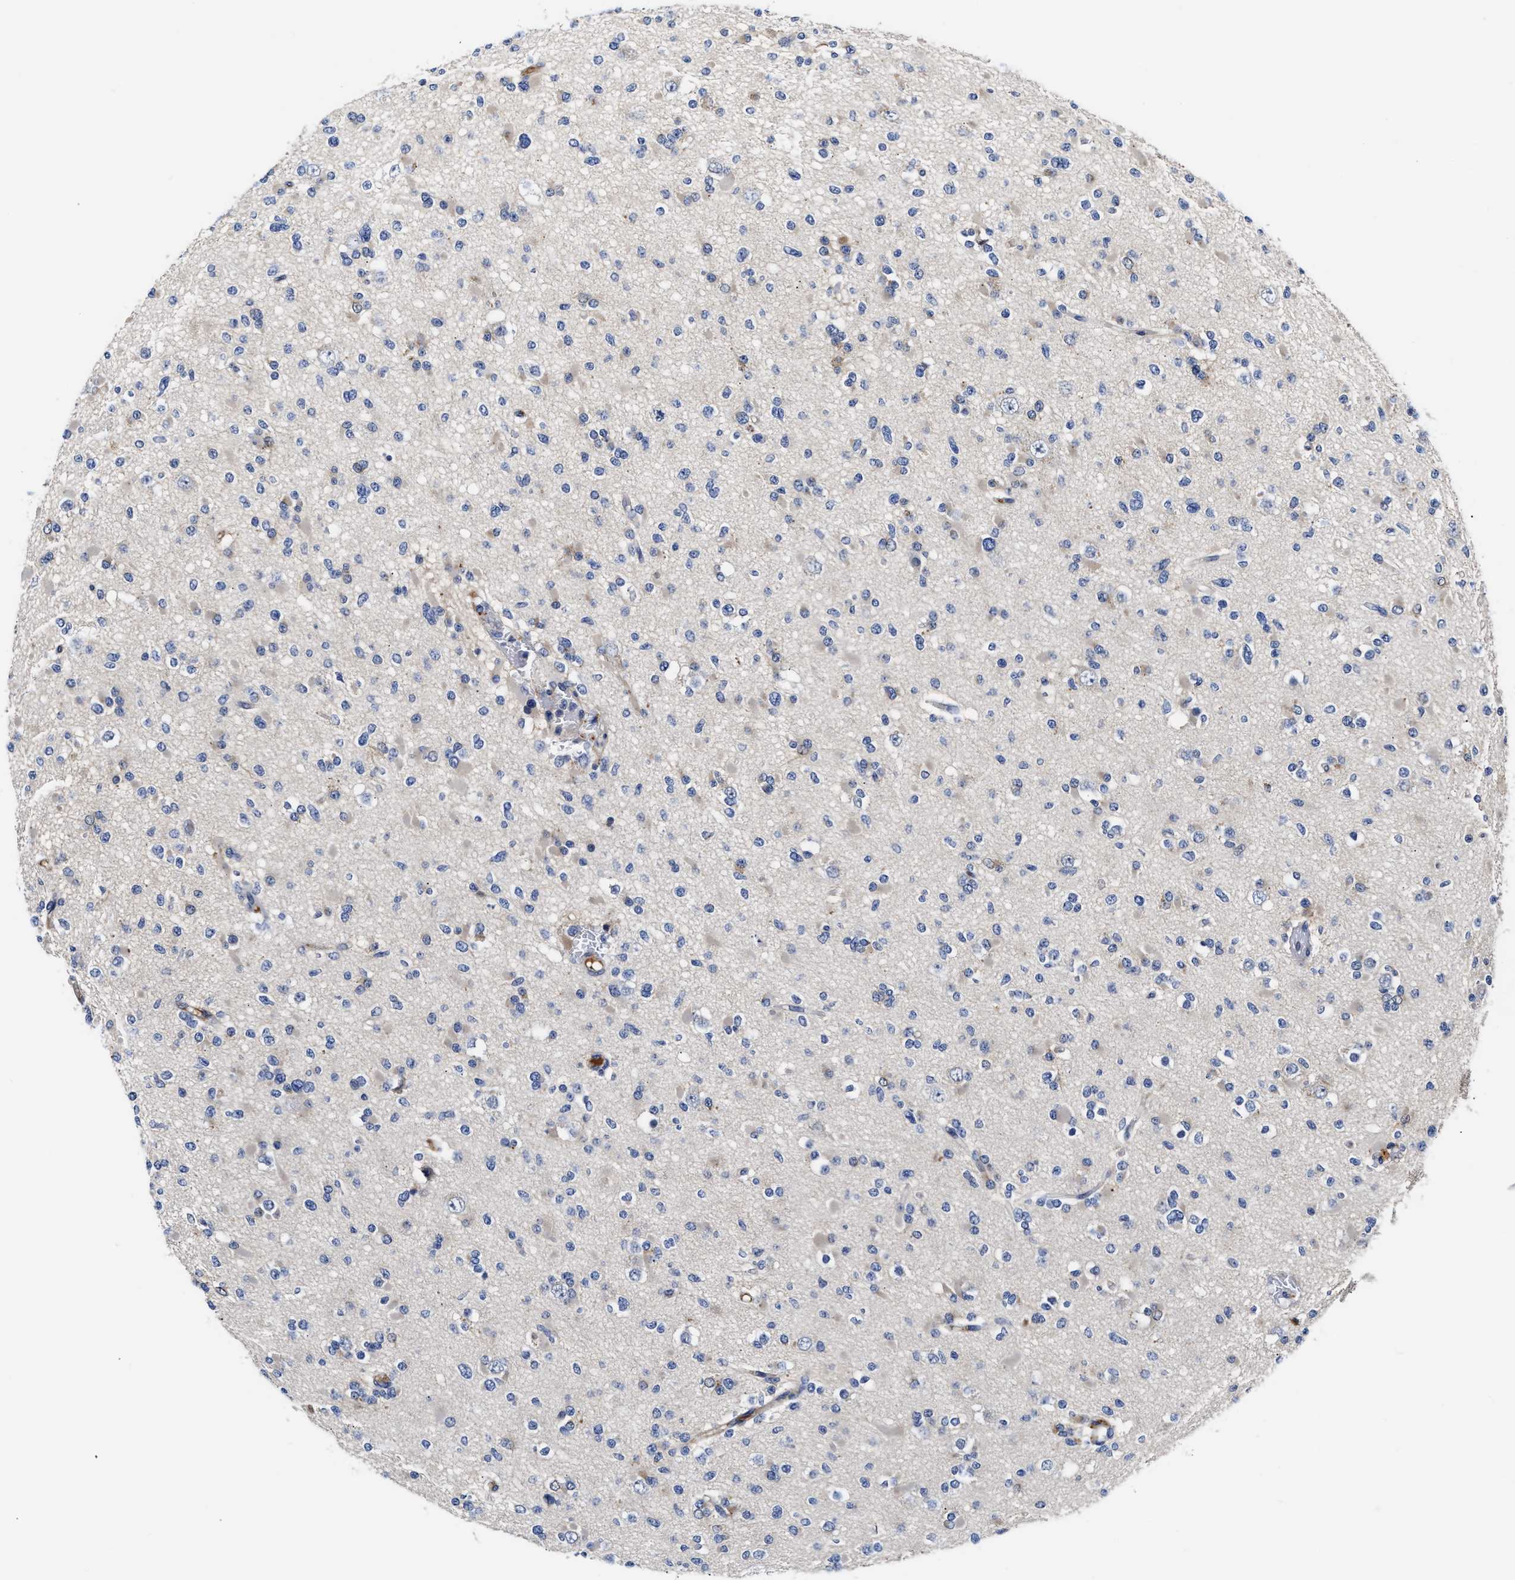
{"staining": {"intensity": "negative", "quantity": "none", "location": "none"}, "tissue": "glioma", "cell_type": "Tumor cells", "image_type": "cancer", "snomed": [{"axis": "morphology", "description": "Glioma, malignant, Low grade"}, {"axis": "topography", "description": "Brain"}], "caption": "Human glioma stained for a protein using immunohistochemistry displays no staining in tumor cells.", "gene": "CCDC146", "patient": {"sex": "female", "age": 22}}